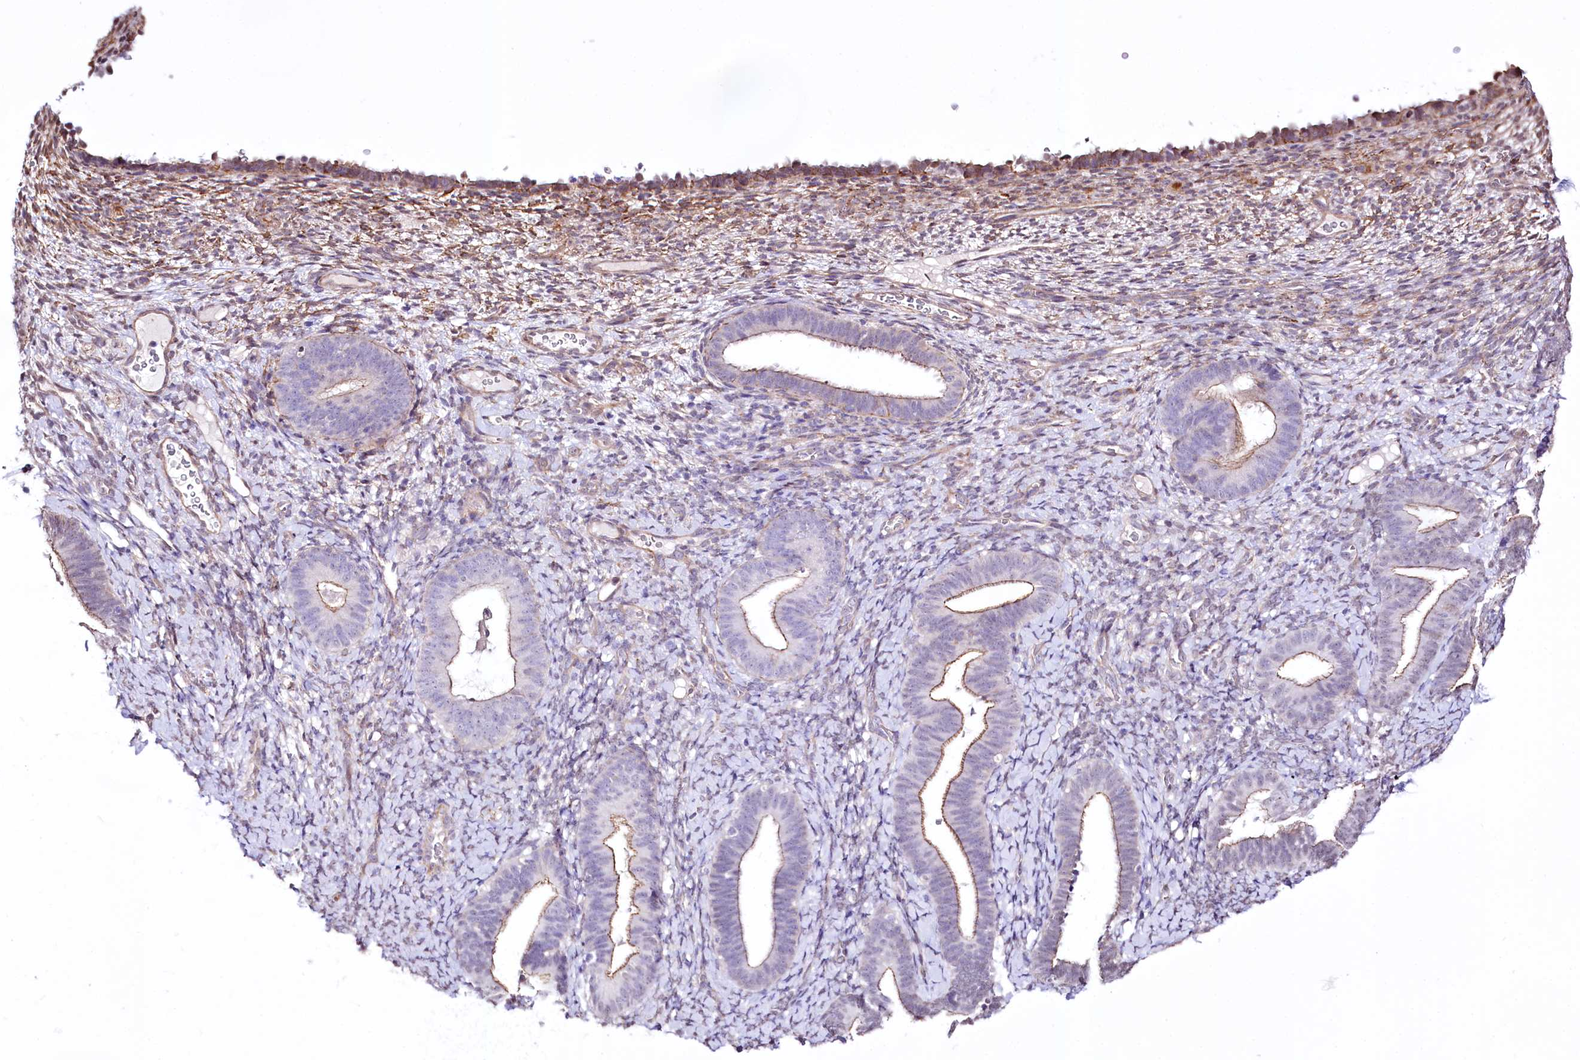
{"staining": {"intensity": "negative", "quantity": "none", "location": "none"}, "tissue": "endometrium", "cell_type": "Cells in endometrial stroma", "image_type": "normal", "snomed": [{"axis": "morphology", "description": "Normal tissue, NOS"}, {"axis": "topography", "description": "Endometrium"}], "caption": "Immunohistochemistry (IHC) photomicrograph of normal endometrium: human endometrium stained with DAB displays no significant protein expression in cells in endometrial stroma. (DAB immunohistochemistry, high magnification).", "gene": "ST7", "patient": {"sex": "female", "age": 65}}